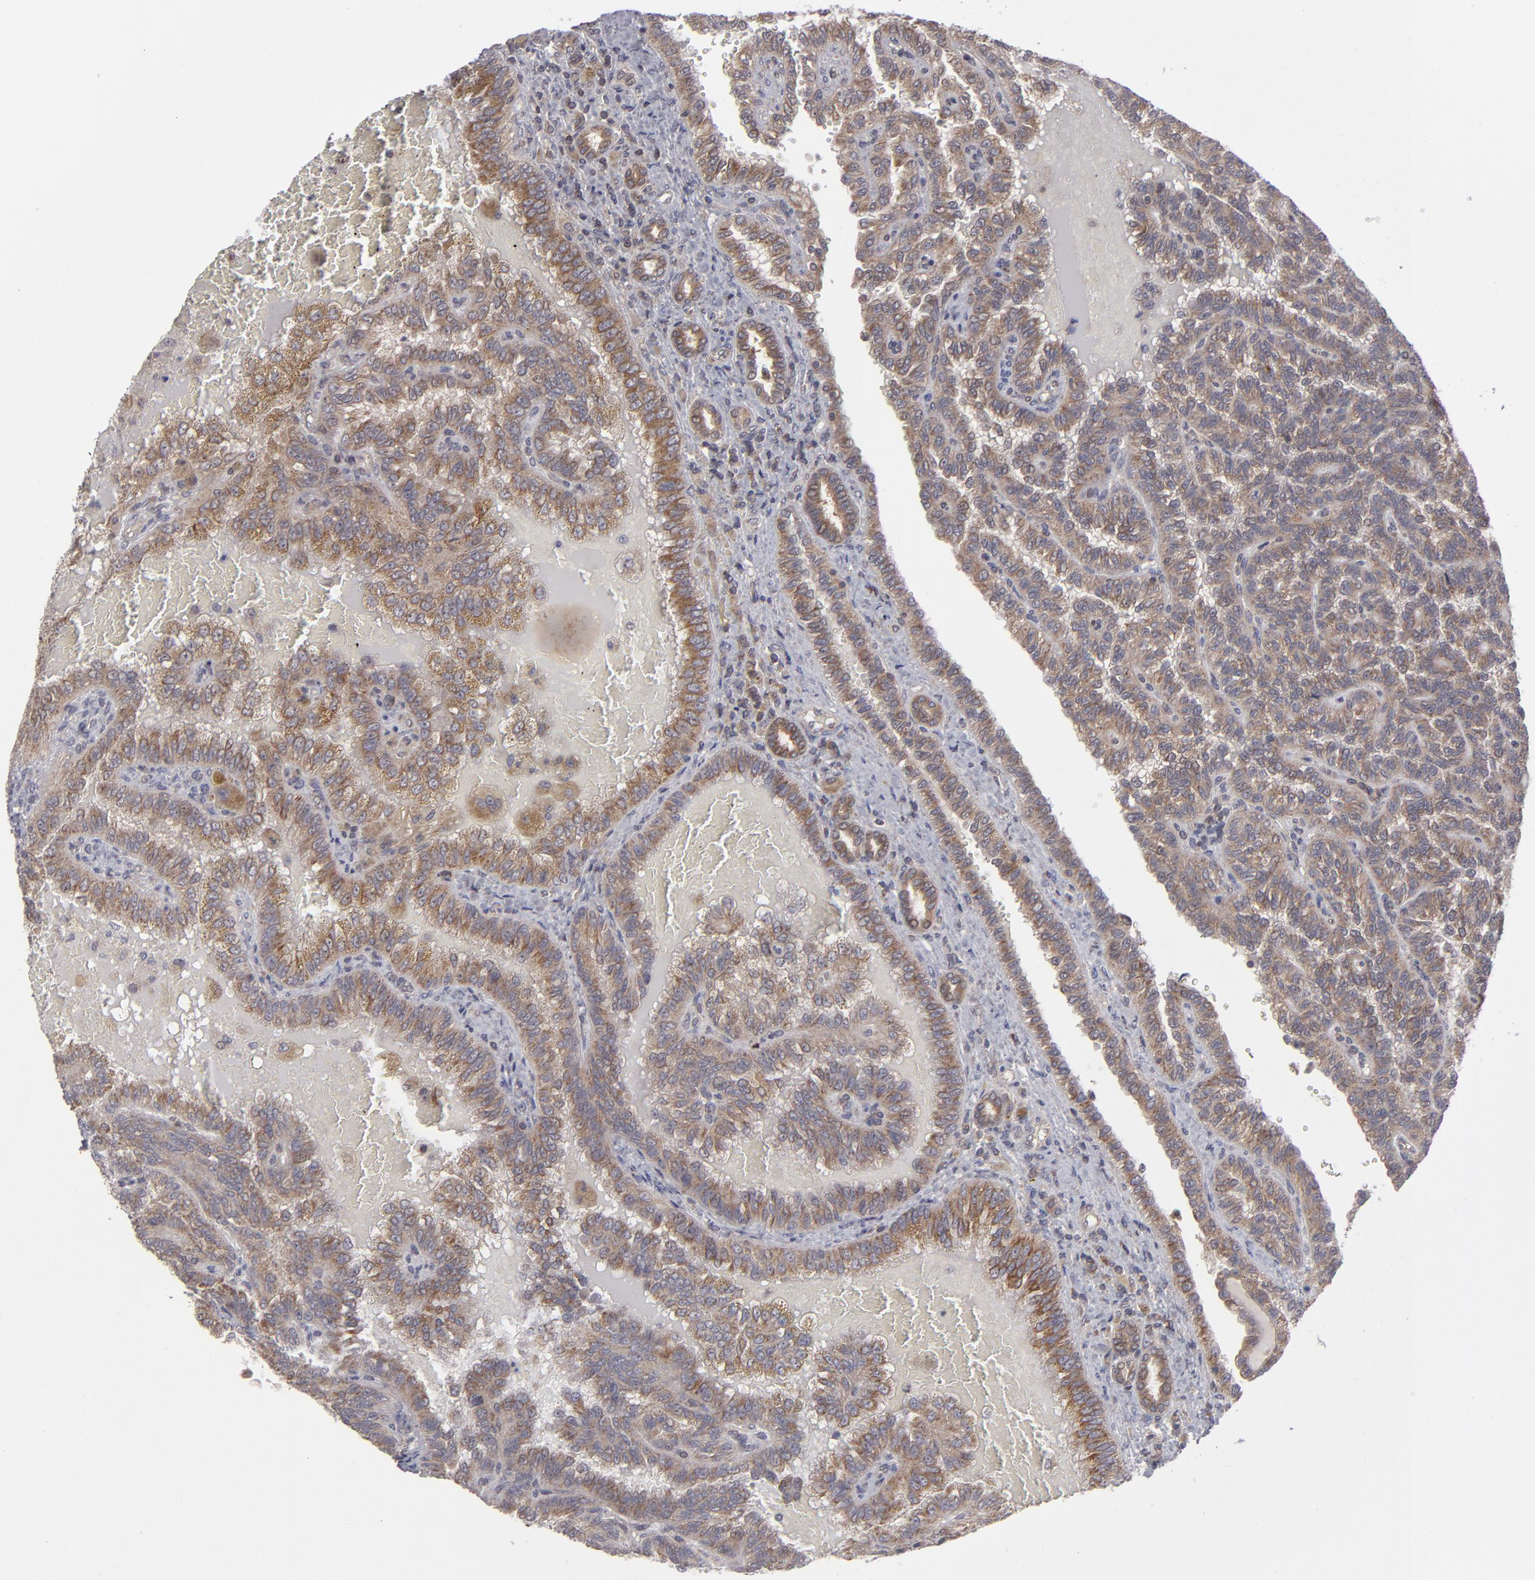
{"staining": {"intensity": "moderate", "quantity": ">75%", "location": "cytoplasmic/membranous"}, "tissue": "renal cancer", "cell_type": "Tumor cells", "image_type": "cancer", "snomed": [{"axis": "morphology", "description": "Inflammation, NOS"}, {"axis": "morphology", "description": "Adenocarcinoma, NOS"}, {"axis": "topography", "description": "Kidney"}], "caption": "Brown immunohistochemical staining in adenocarcinoma (renal) reveals moderate cytoplasmic/membranous expression in about >75% of tumor cells. Nuclei are stained in blue.", "gene": "GLCCI1", "patient": {"sex": "male", "age": 68}}